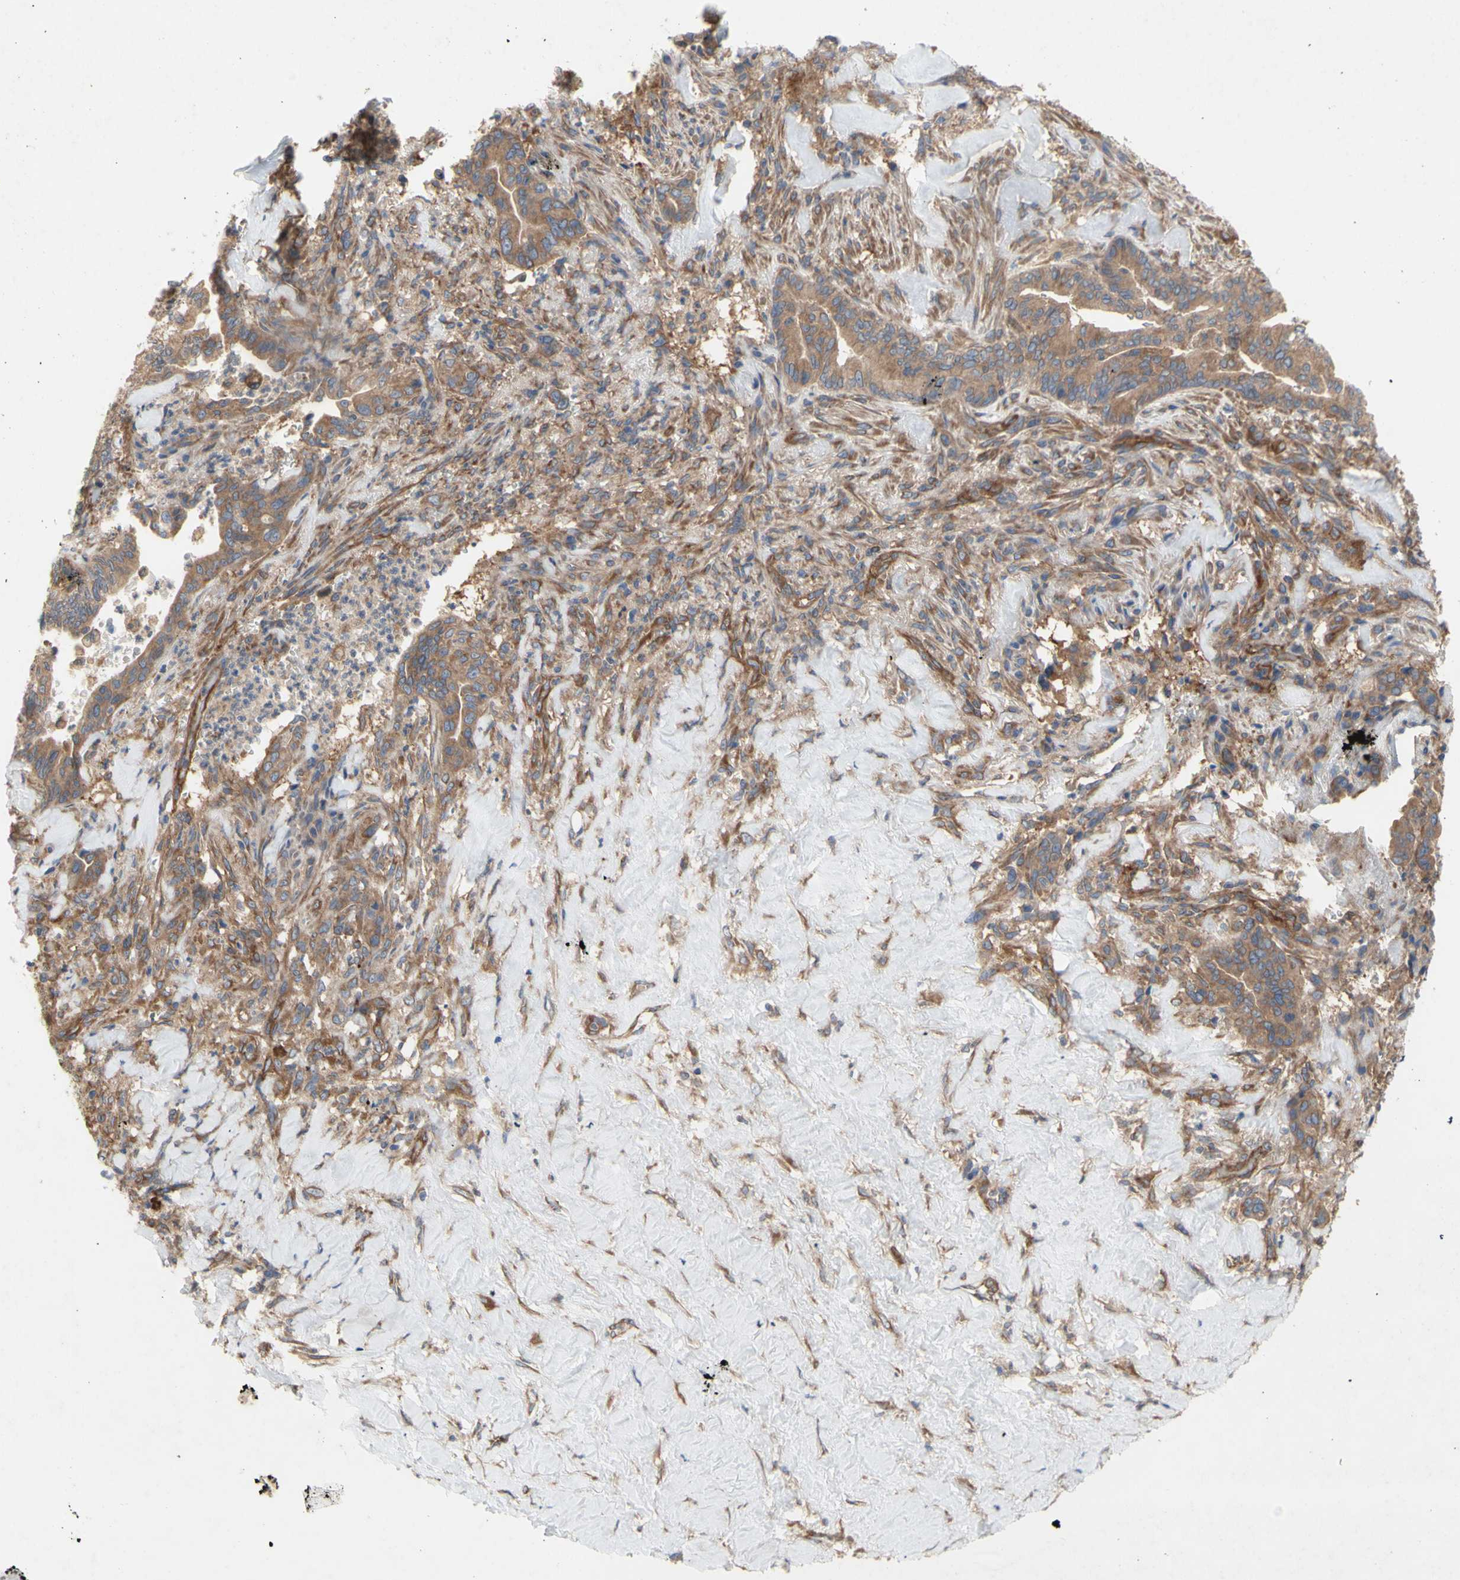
{"staining": {"intensity": "moderate", "quantity": "25%-75%", "location": "cytoplasmic/membranous"}, "tissue": "liver cancer", "cell_type": "Tumor cells", "image_type": "cancer", "snomed": [{"axis": "morphology", "description": "Cholangiocarcinoma"}, {"axis": "topography", "description": "Liver"}], "caption": "Liver cholangiocarcinoma was stained to show a protein in brown. There is medium levels of moderate cytoplasmic/membranous staining in about 25%-75% of tumor cells.", "gene": "KLC1", "patient": {"sex": "female", "age": 67}}